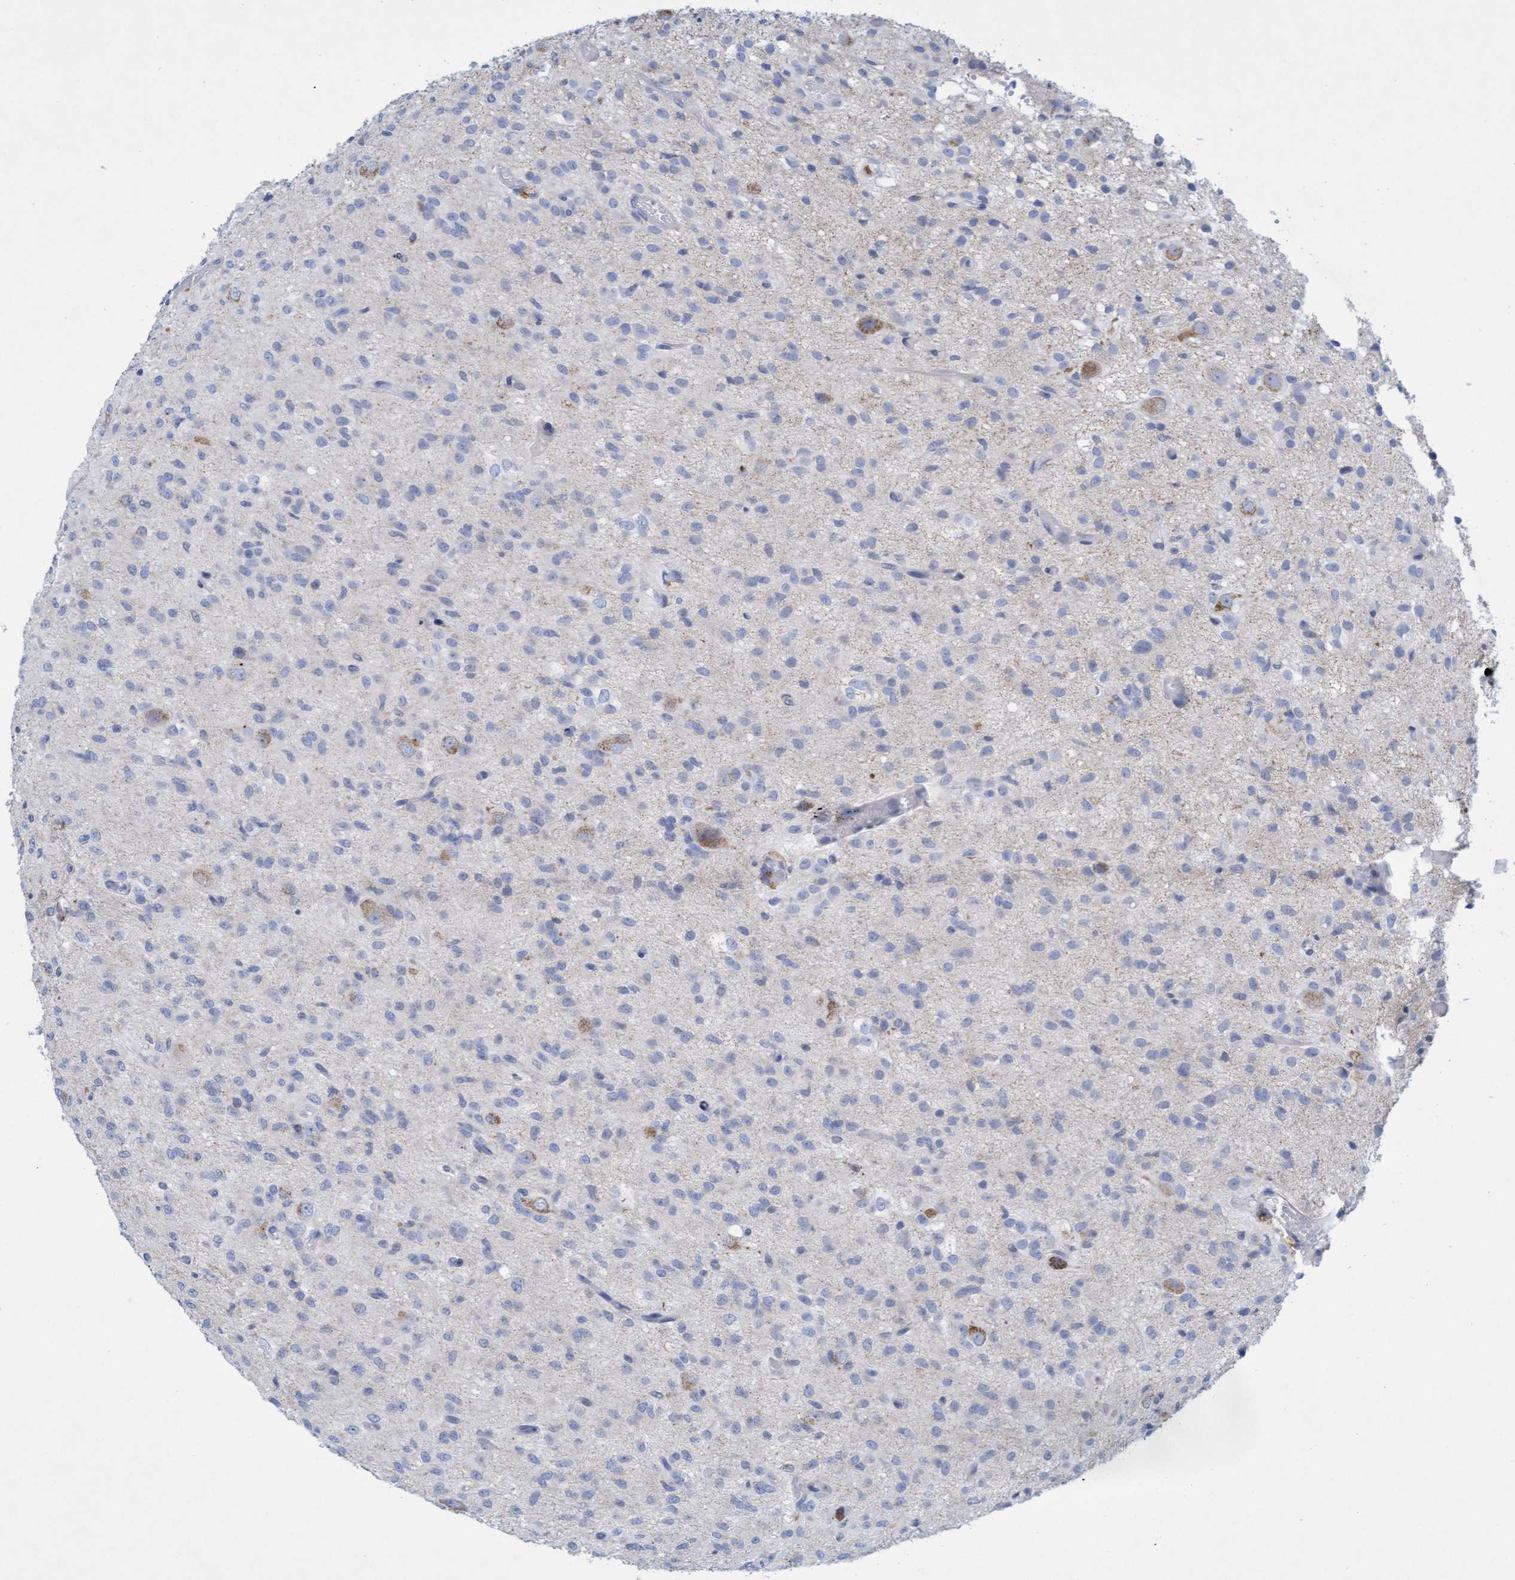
{"staining": {"intensity": "negative", "quantity": "none", "location": "none"}, "tissue": "glioma", "cell_type": "Tumor cells", "image_type": "cancer", "snomed": [{"axis": "morphology", "description": "Glioma, malignant, High grade"}, {"axis": "topography", "description": "Brain"}], "caption": "This is a photomicrograph of immunohistochemistry staining of malignant glioma (high-grade), which shows no expression in tumor cells. (DAB immunohistochemistry with hematoxylin counter stain).", "gene": "SGSH", "patient": {"sex": "female", "age": 59}}